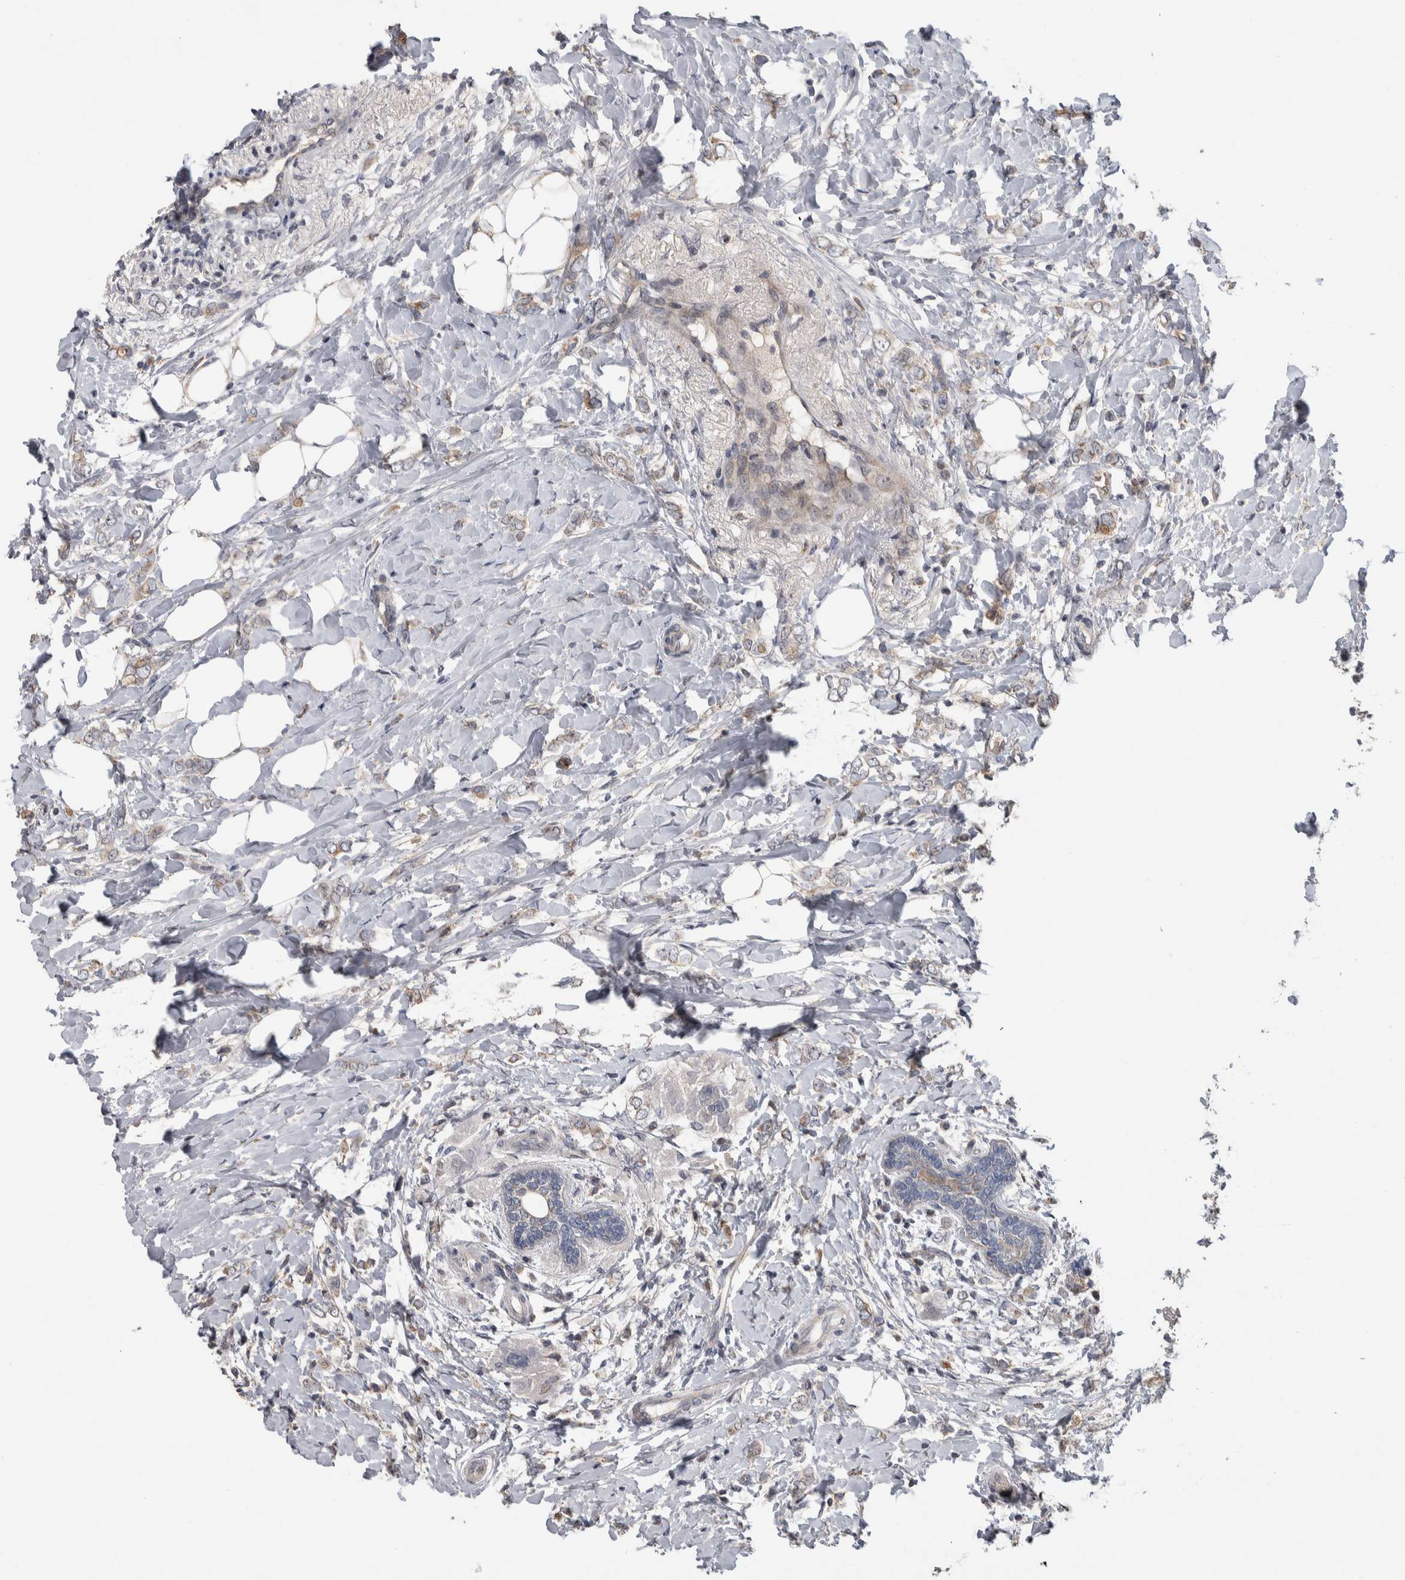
{"staining": {"intensity": "weak", "quantity": "25%-75%", "location": "cytoplasmic/membranous"}, "tissue": "breast cancer", "cell_type": "Tumor cells", "image_type": "cancer", "snomed": [{"axis": "morphology", "description": "Normal tissue, NOS"}, {"axis": "morphology", "description": "Lobular carcinoma"}, {"axis": "topography", "description": "Breast"}], "caption": "Immunohistochemistry (IHC) image of breast cancer stained for a protein (brown), which shows low levels of weak cytoplasmic/membranous expression in approximately 25%-75% of tumor cells.", "gene": "FAM83G", "patient": {"sex": "female", "age": 47}}